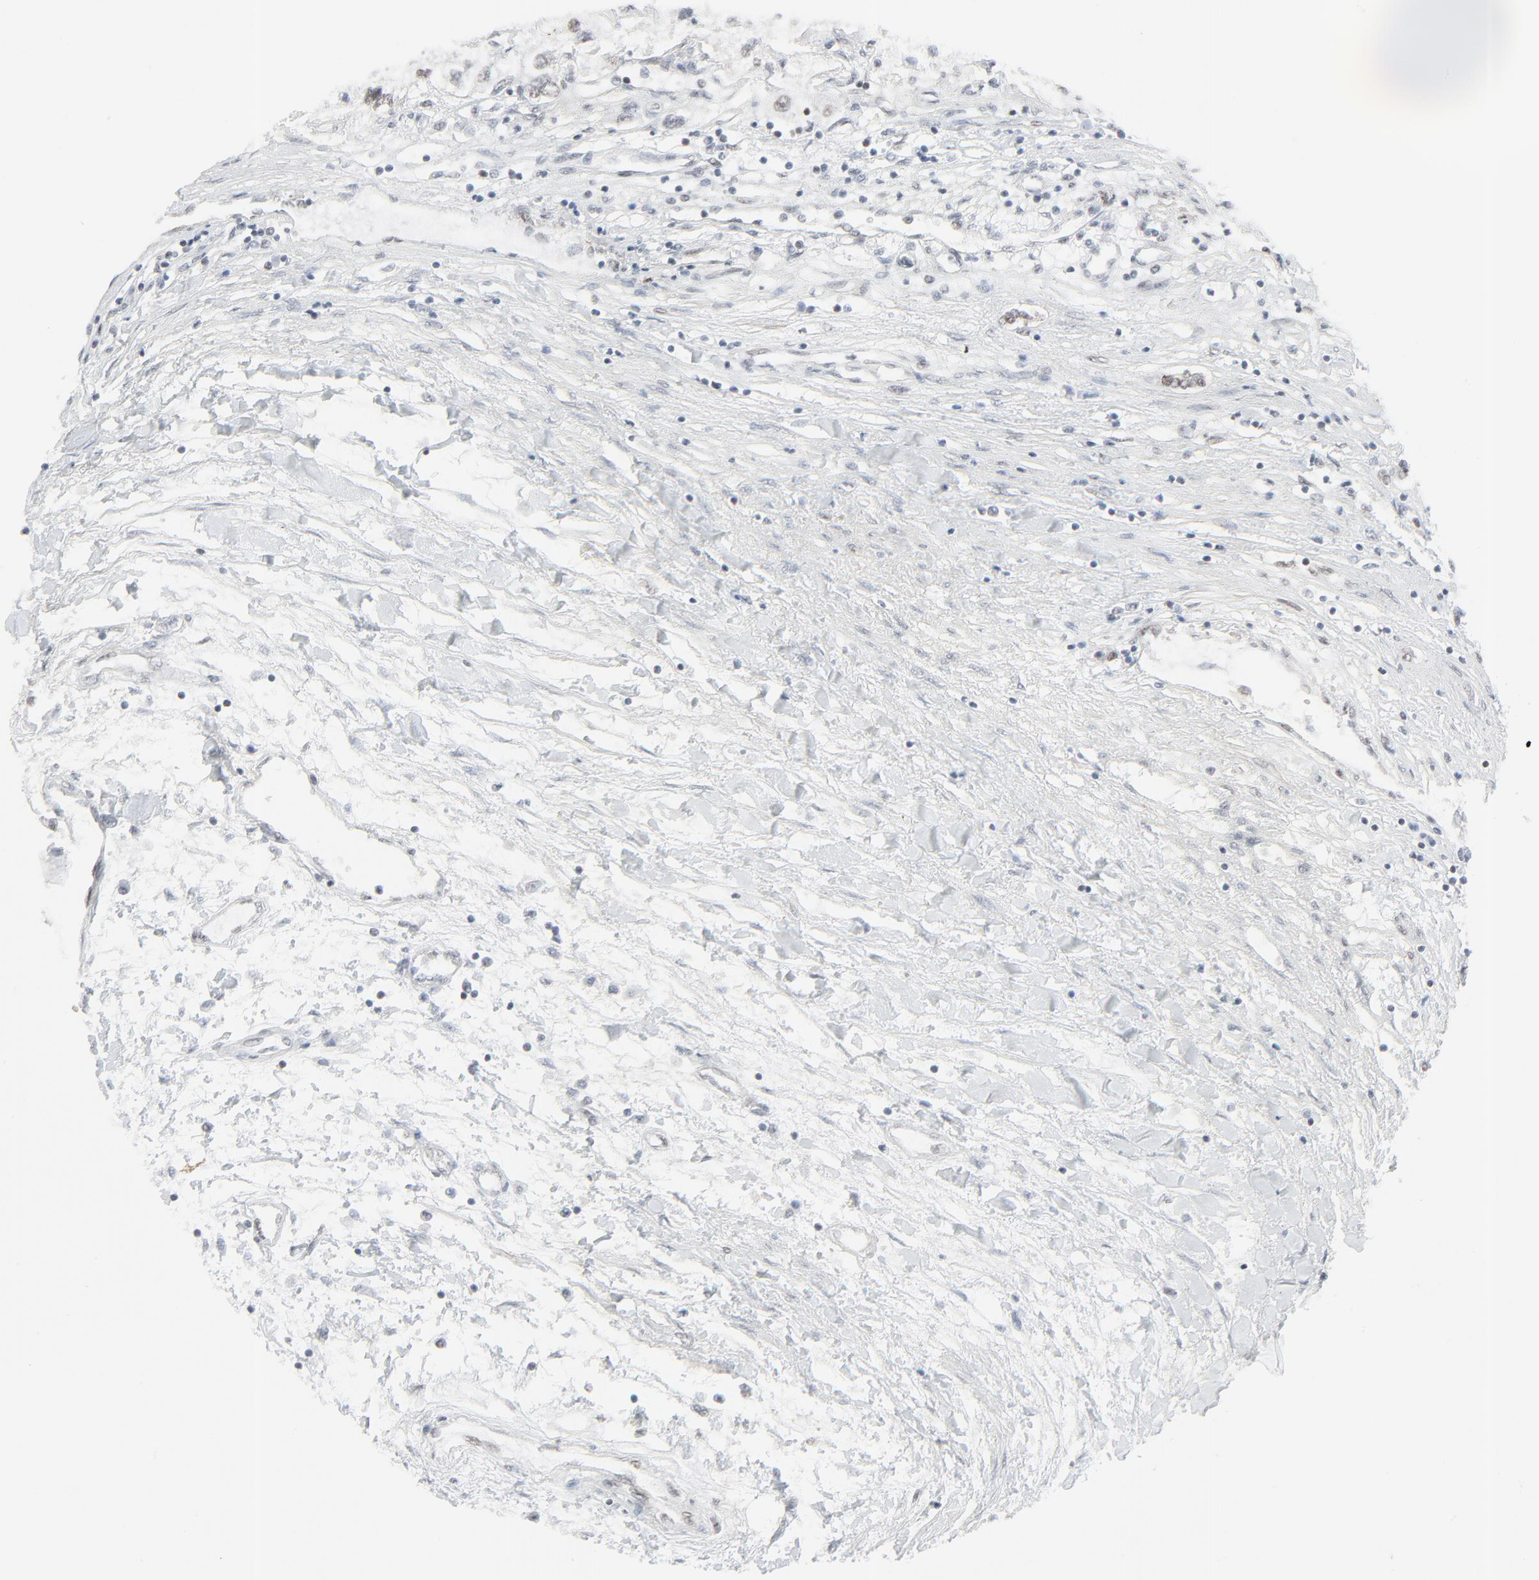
{"staining": {"intensity": "weak", "quantity": "25%-75%", "location": "nuclear"}, "tissue": "renal cancer", "cell_type": "Tumor cells", "image_type": "cancer", "snomed": [{"axis": "morphology", "description": "Adenocarcinoma, NOS"}, {"axis": "topography", "description": "Kidney"}], "caption": "Tumor cells reveal weak nuclear expression in about 25%-75% of cells in renal cancer (adenocarcinoma).", "gene": "FBXO28", "patient": {"sex": "male", "age": 57}}